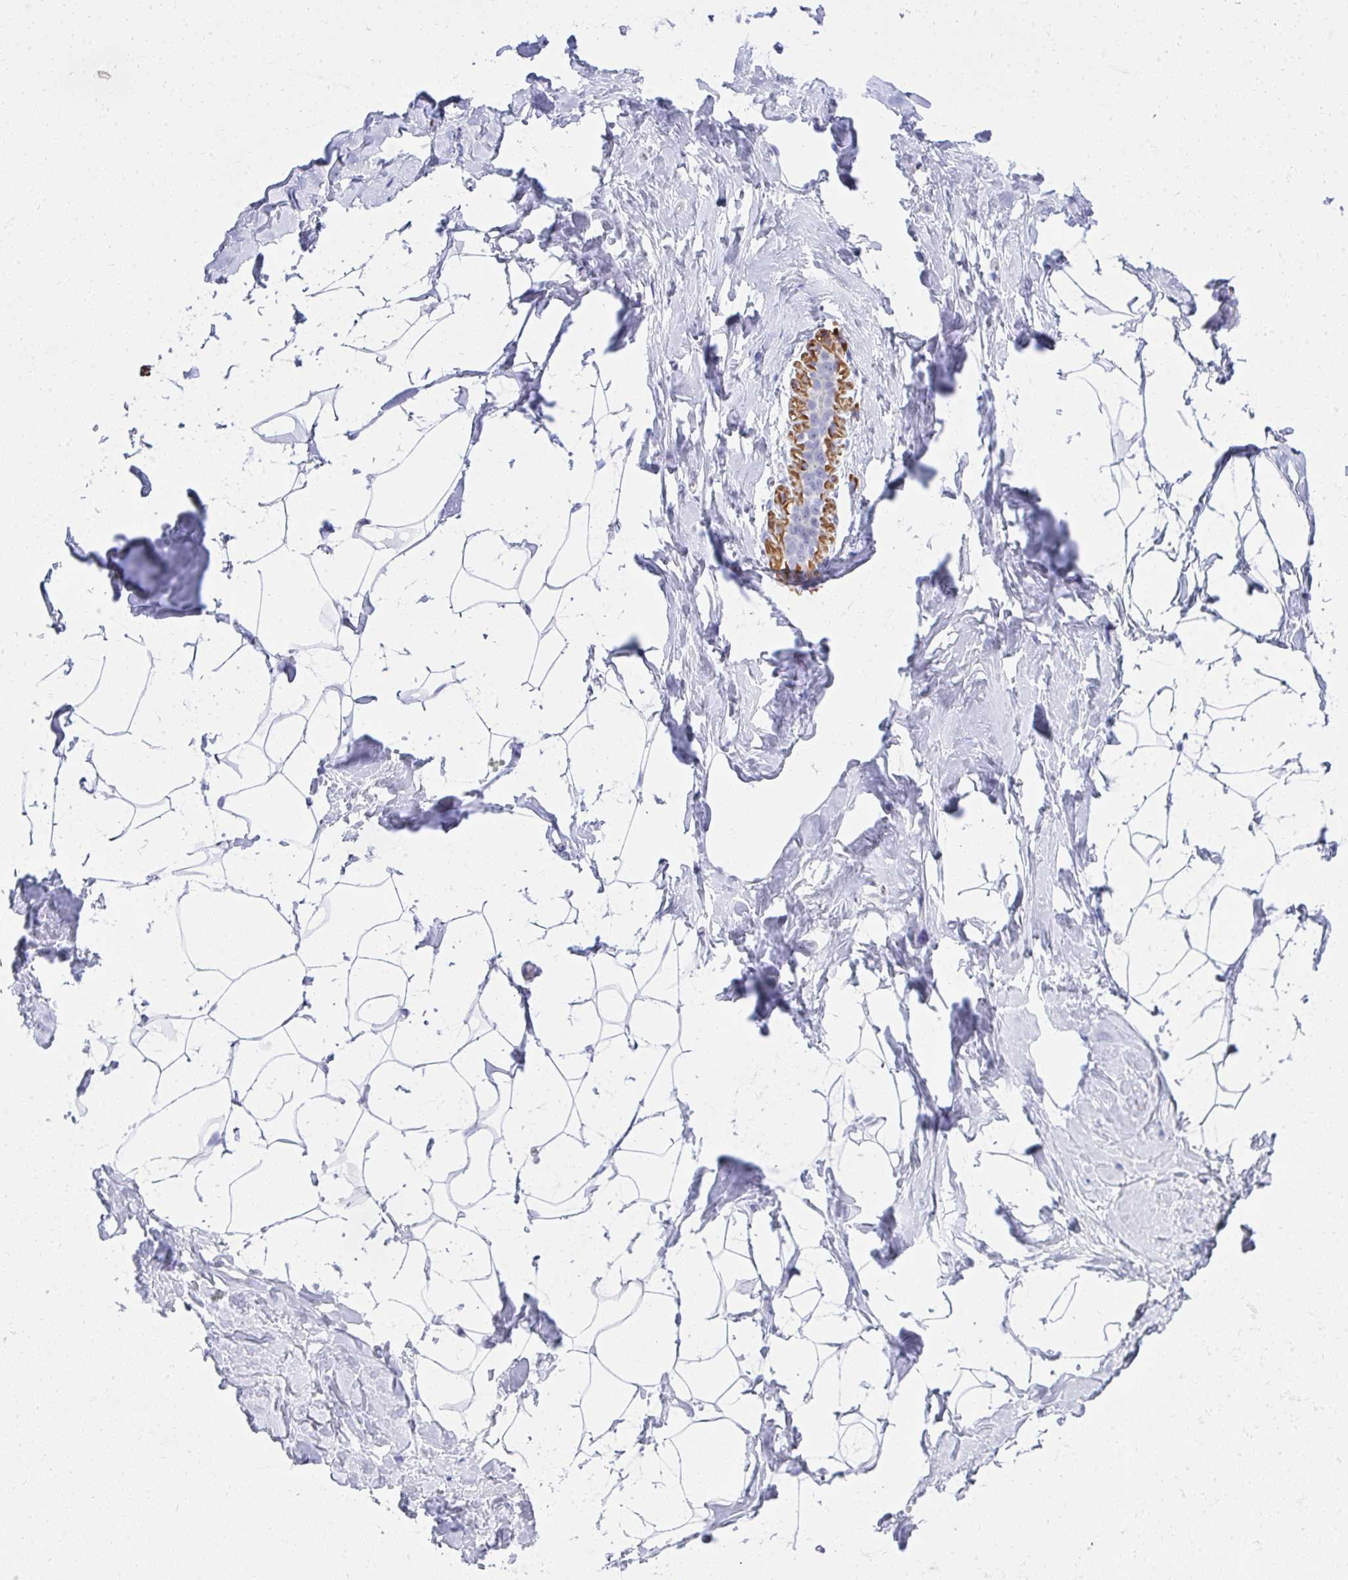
{"staining": {"intensity": "negative", "quantity": "none", "location": "none"}, "tissue": "breast", "cell_type": "Adipocytes", "image_type": "normal", "snomed": [{"axis": "morphology", "description": "Normal tissue, NOS"}, {"axis": "topography", "description": "Breast"}], "caption": "Human breast stained for a protein using immunohistochemistry (IHC) shows no positivity in adipocytes.", "gene": "PUS7L", "patient": {"sex": "female", "age": 32}}